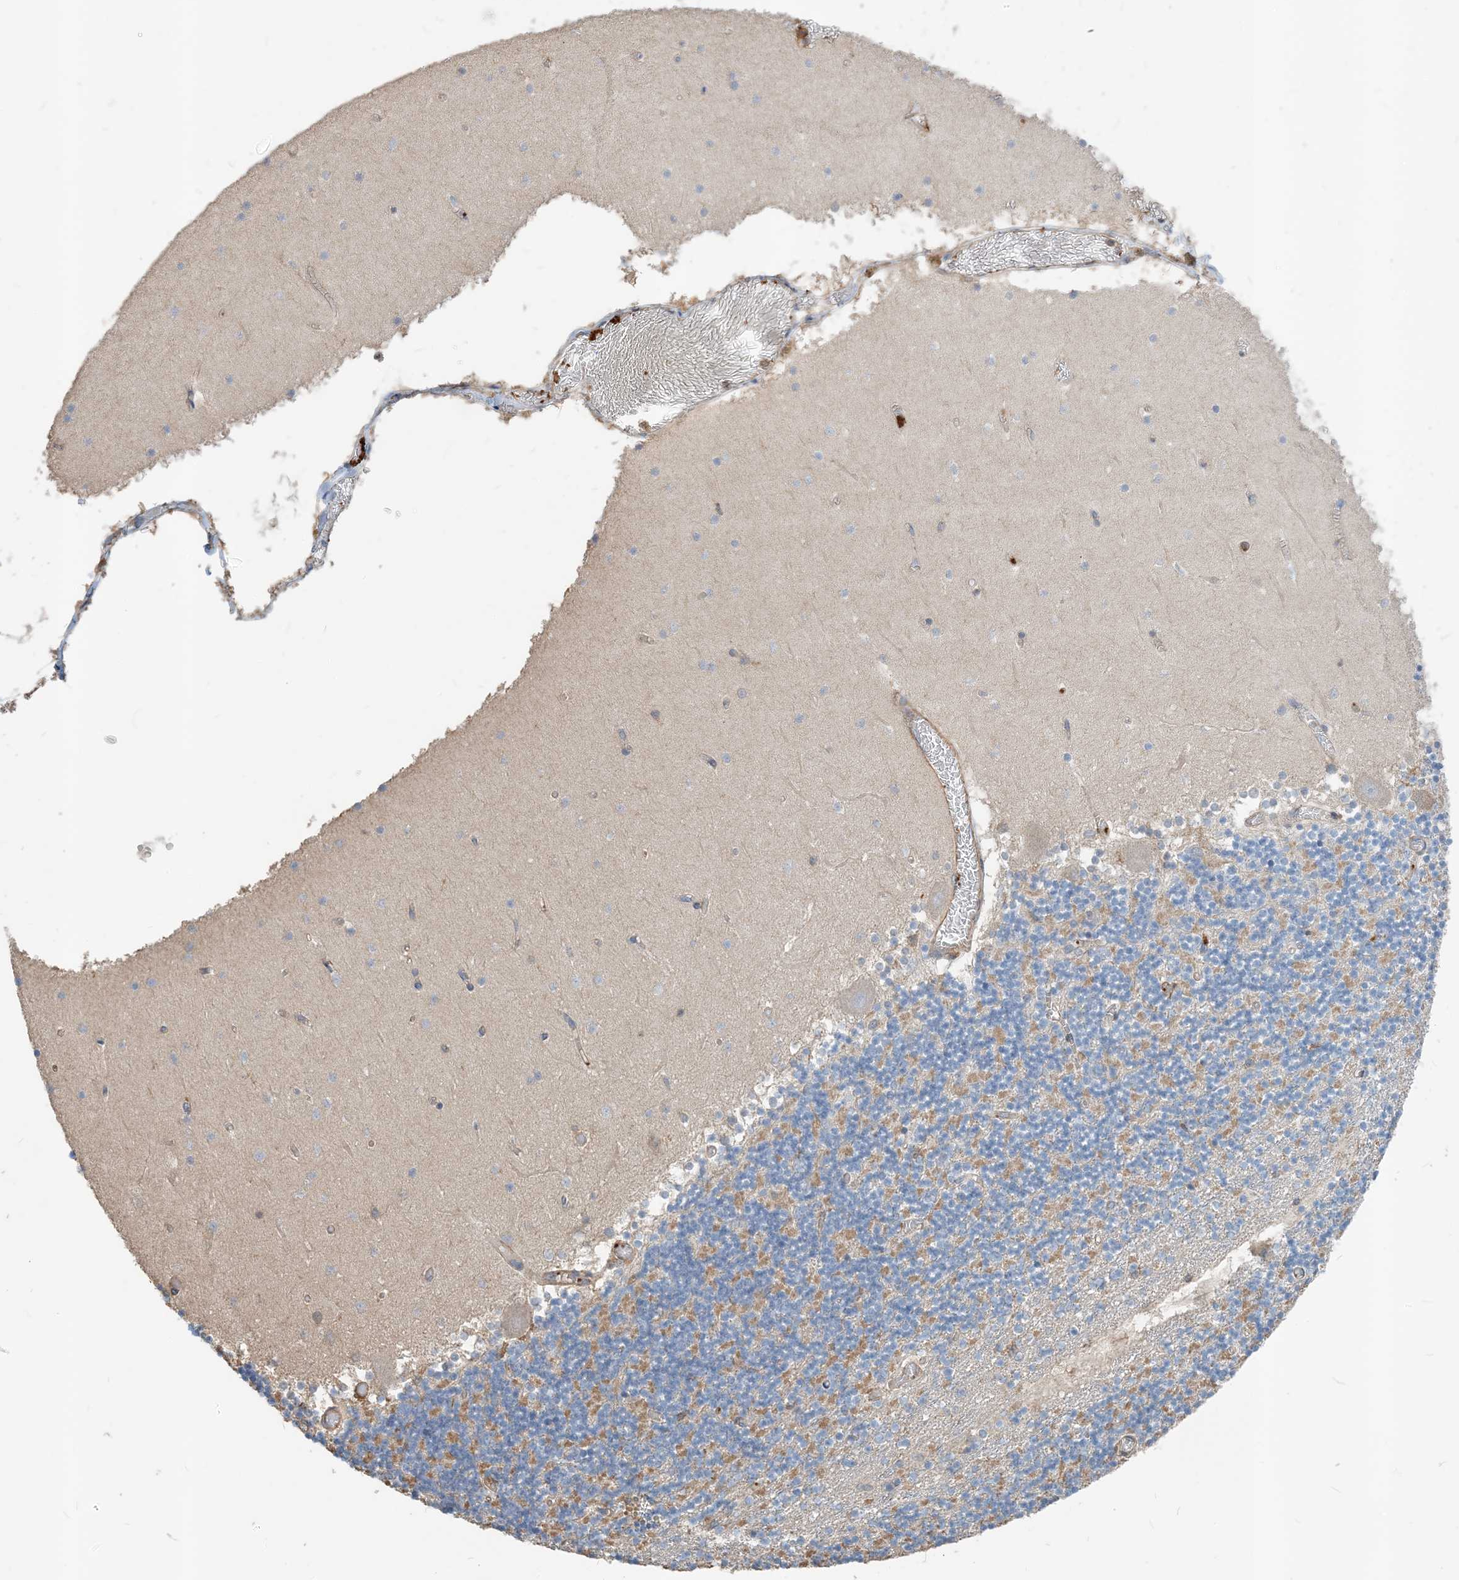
{"staining": {"intensity": "moderate", "quantity": "25%-75%", "location": "cytoplasmic/membranous"}, "tissue": "cerebellum", "cell_type": "Cells in granular layer", "image_type": "normal", "snomed": [{"axis": "morphology", "description": "Normal tissue, NOS"}, {"axis": "topography", "description": "Cerebellum"}], "caption": "This histopathology image displays IHC staining of unremarkable cerebellum, with medium moderate cytoplasmic/membranous staining in approximately 25%-75% of cells in granular layer.", "gene": "PARVG", "patient": {"sex": "female", "age": 28}}